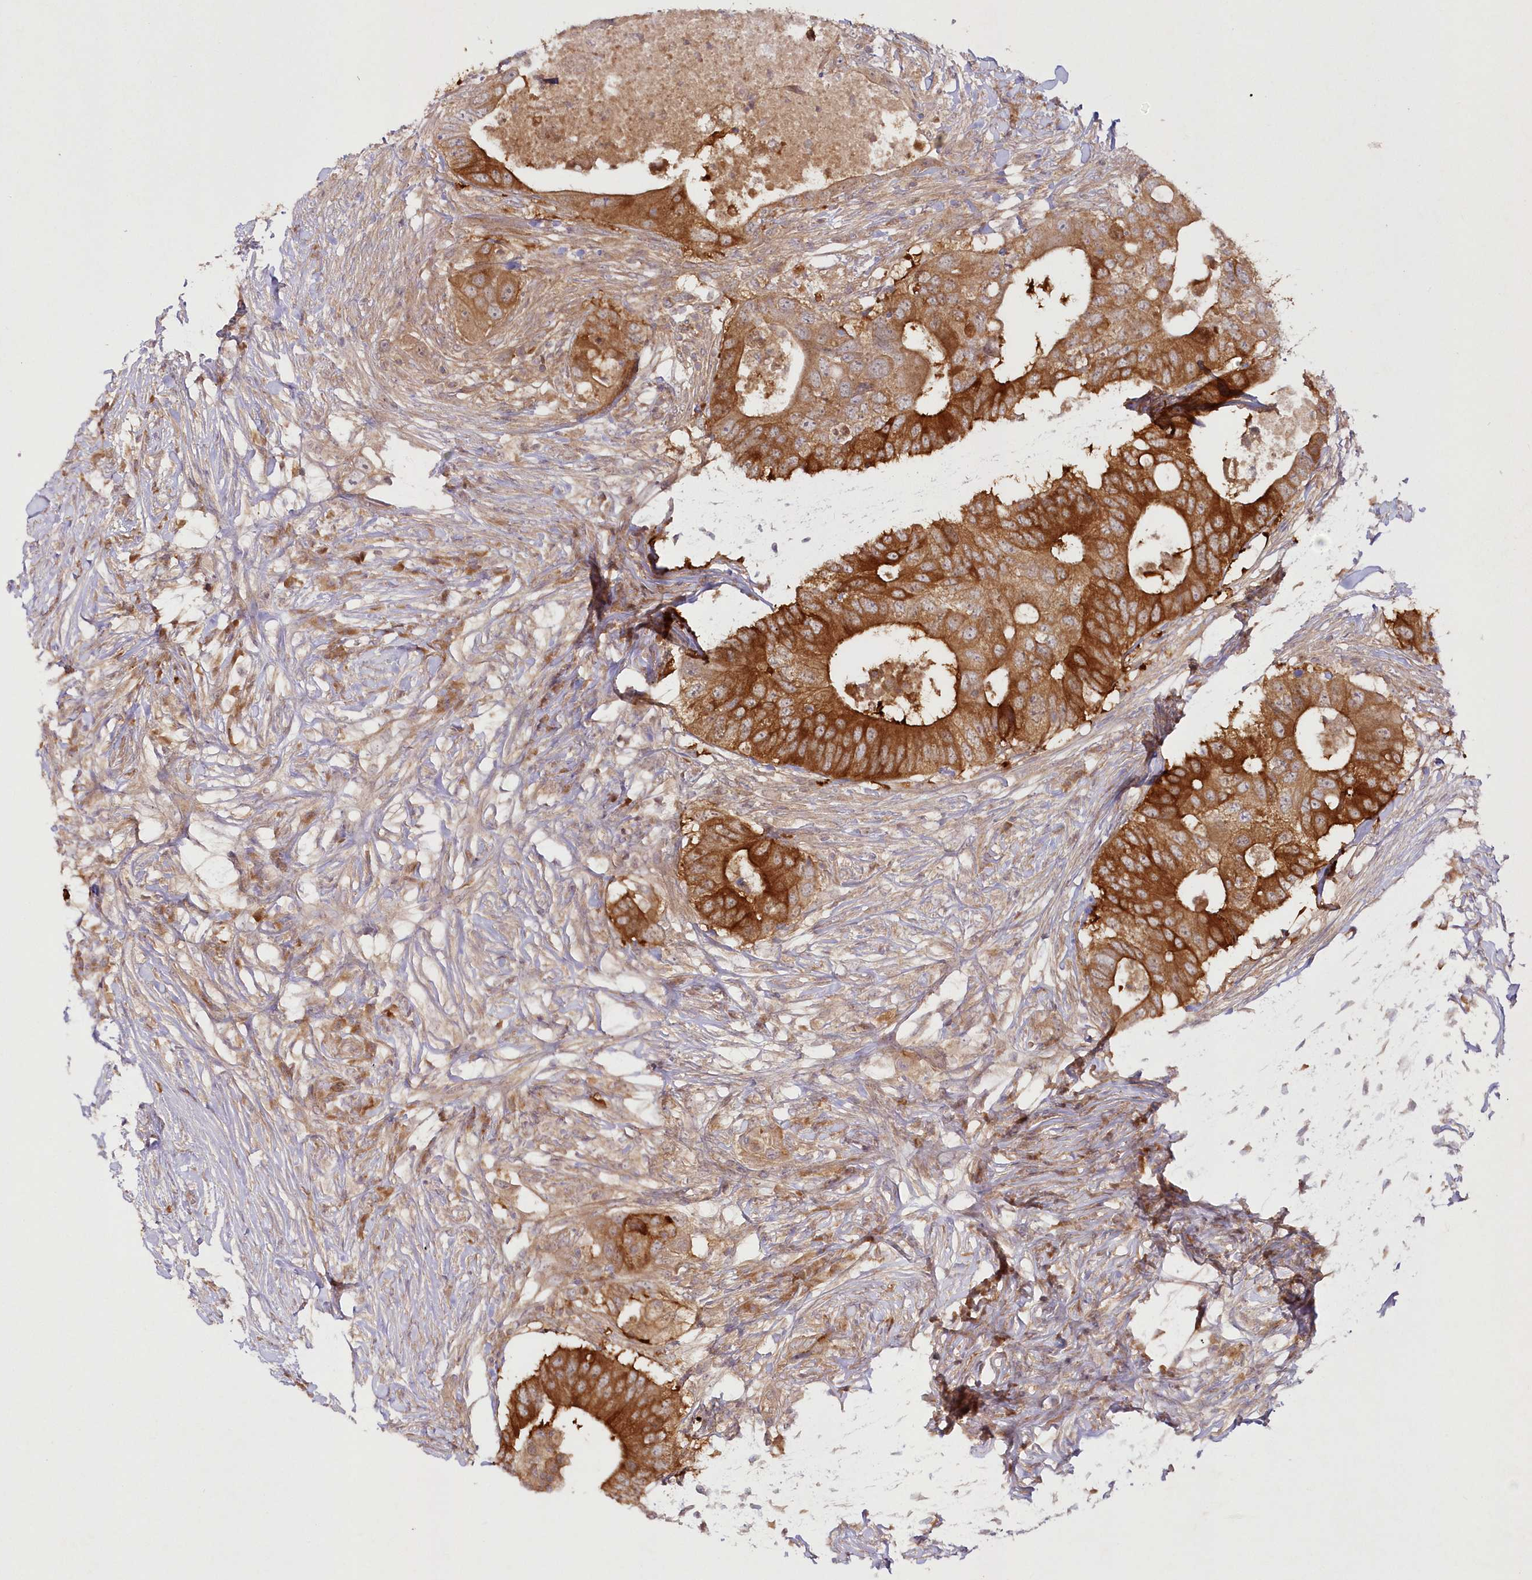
{"staining": {"intensity": "strong", "quantity": ">75%", "location": "cytoplasmic/membranous"}, "tissue": "colorectal cancer", "cell_type": "Tumor cells", "image_type": "cancer", "snomed": [{"axis": "morphology", "description": "Adenocarcinoma, NOS"}, {"axis": "topography", "description": "Colon"}], "caption": "Adenocarcinoma (colorectal) was stained to show a protein in brown. There is high levels of strong cytoplasmic/membranous positivity in about >75% of tumor cells. The protein of interest is stained brown, and the nuclei are stained in blue (DAB IHC with brightfield microscopy, high magnification).", "gene": "IPMK", "patient": {"sex": "male", "age": 71}}